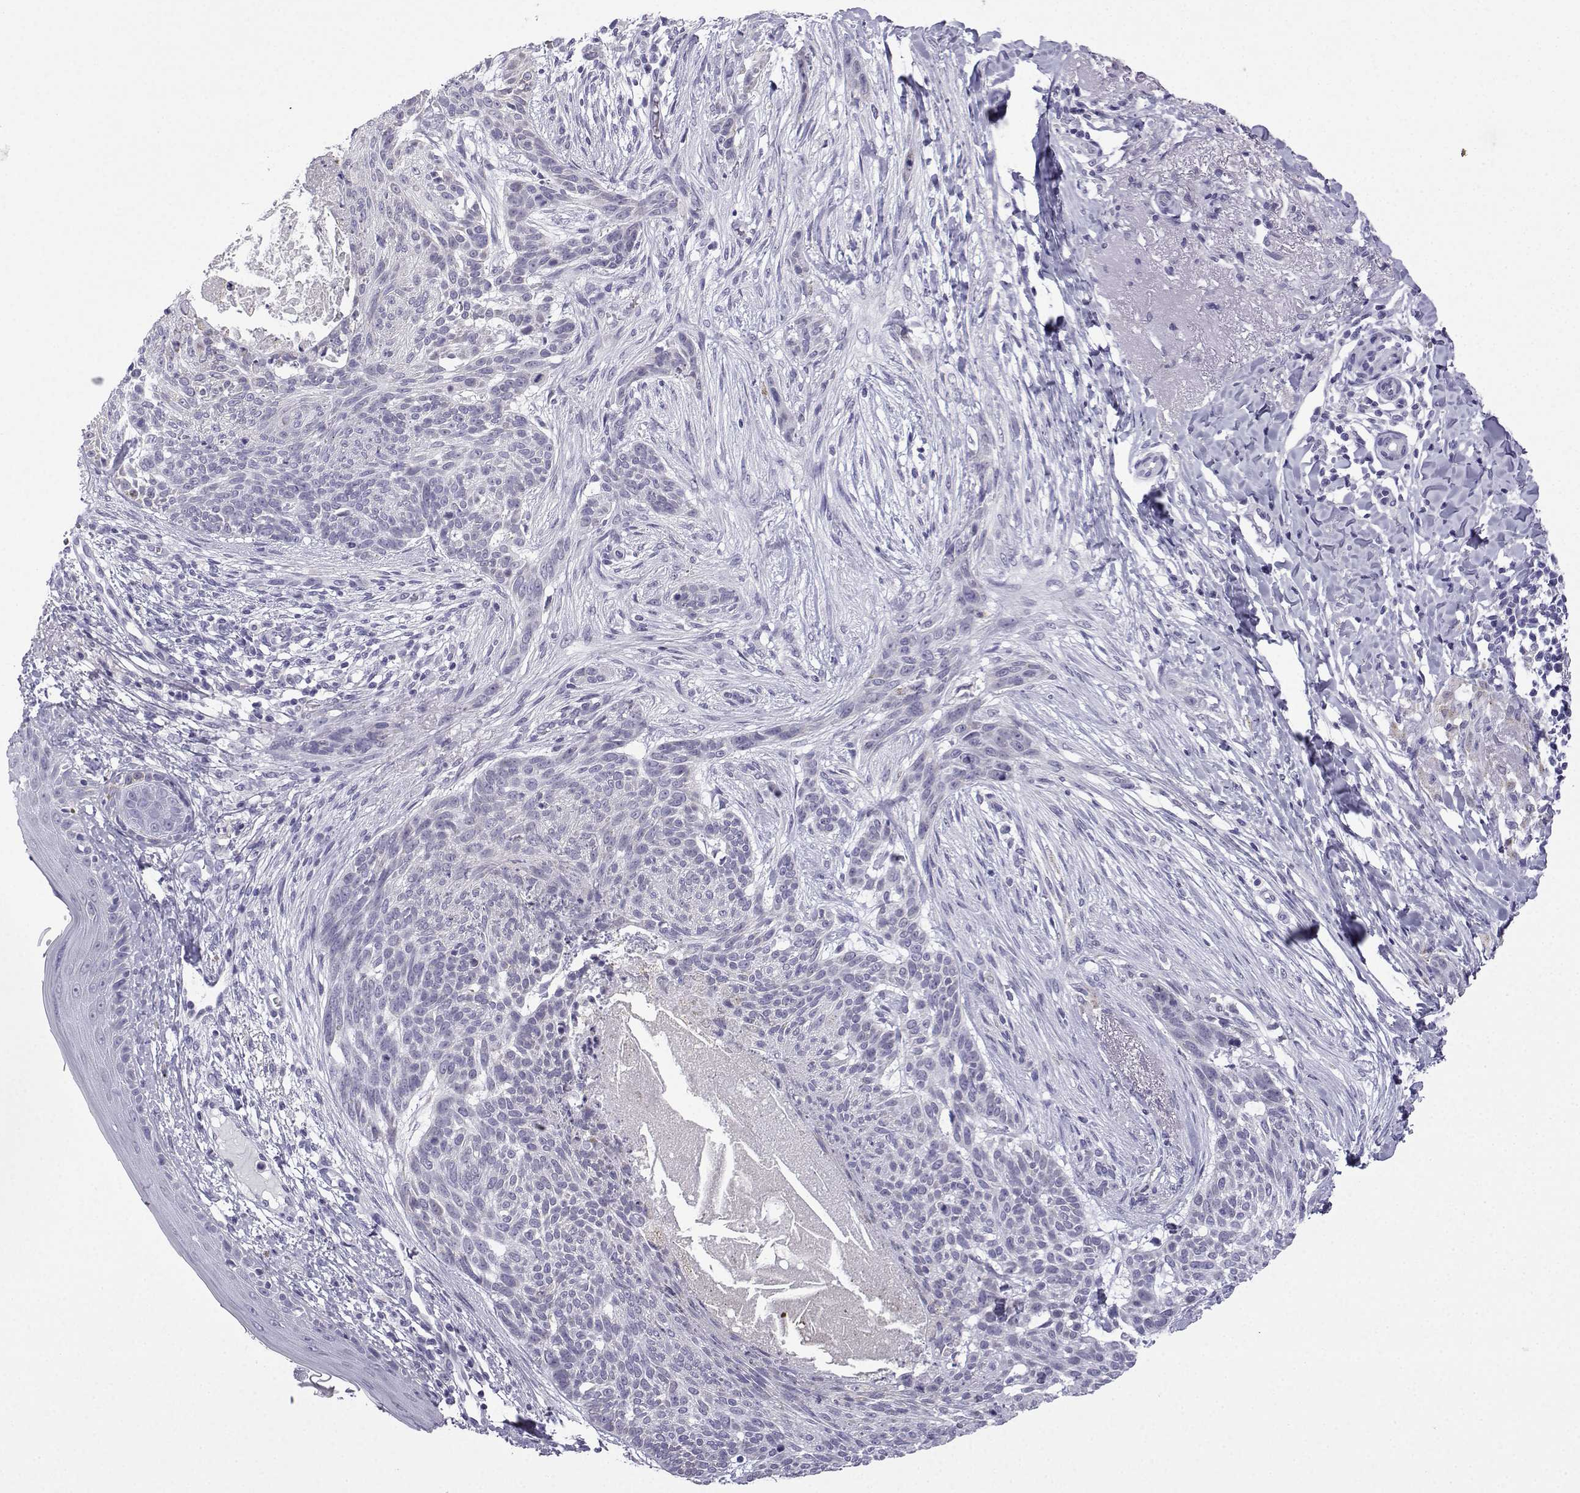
{"staining": {"intensity": "negative", "quantity": "none", "location": "none"}, "tissue": "skin cancer", "cell_type": "Tumor cells", "image_type": "cancer", "snomed": [{"axis": "morphology", "description": "Normal tissue, NOS"}, {"axis": "morphology", "description": "Basal cell carcinoma"}, {"axis": "topography", "description": "Skin"}], "caption": "This micrograph is of skin basal cell carcinoma stained with immunohistochemistry to label a protein in brown with the nuclei are counter-stained blue. There is no staining in tumor cells.", "gene": "ACRBP", "patient": {"sex": "male", "age": 84}}